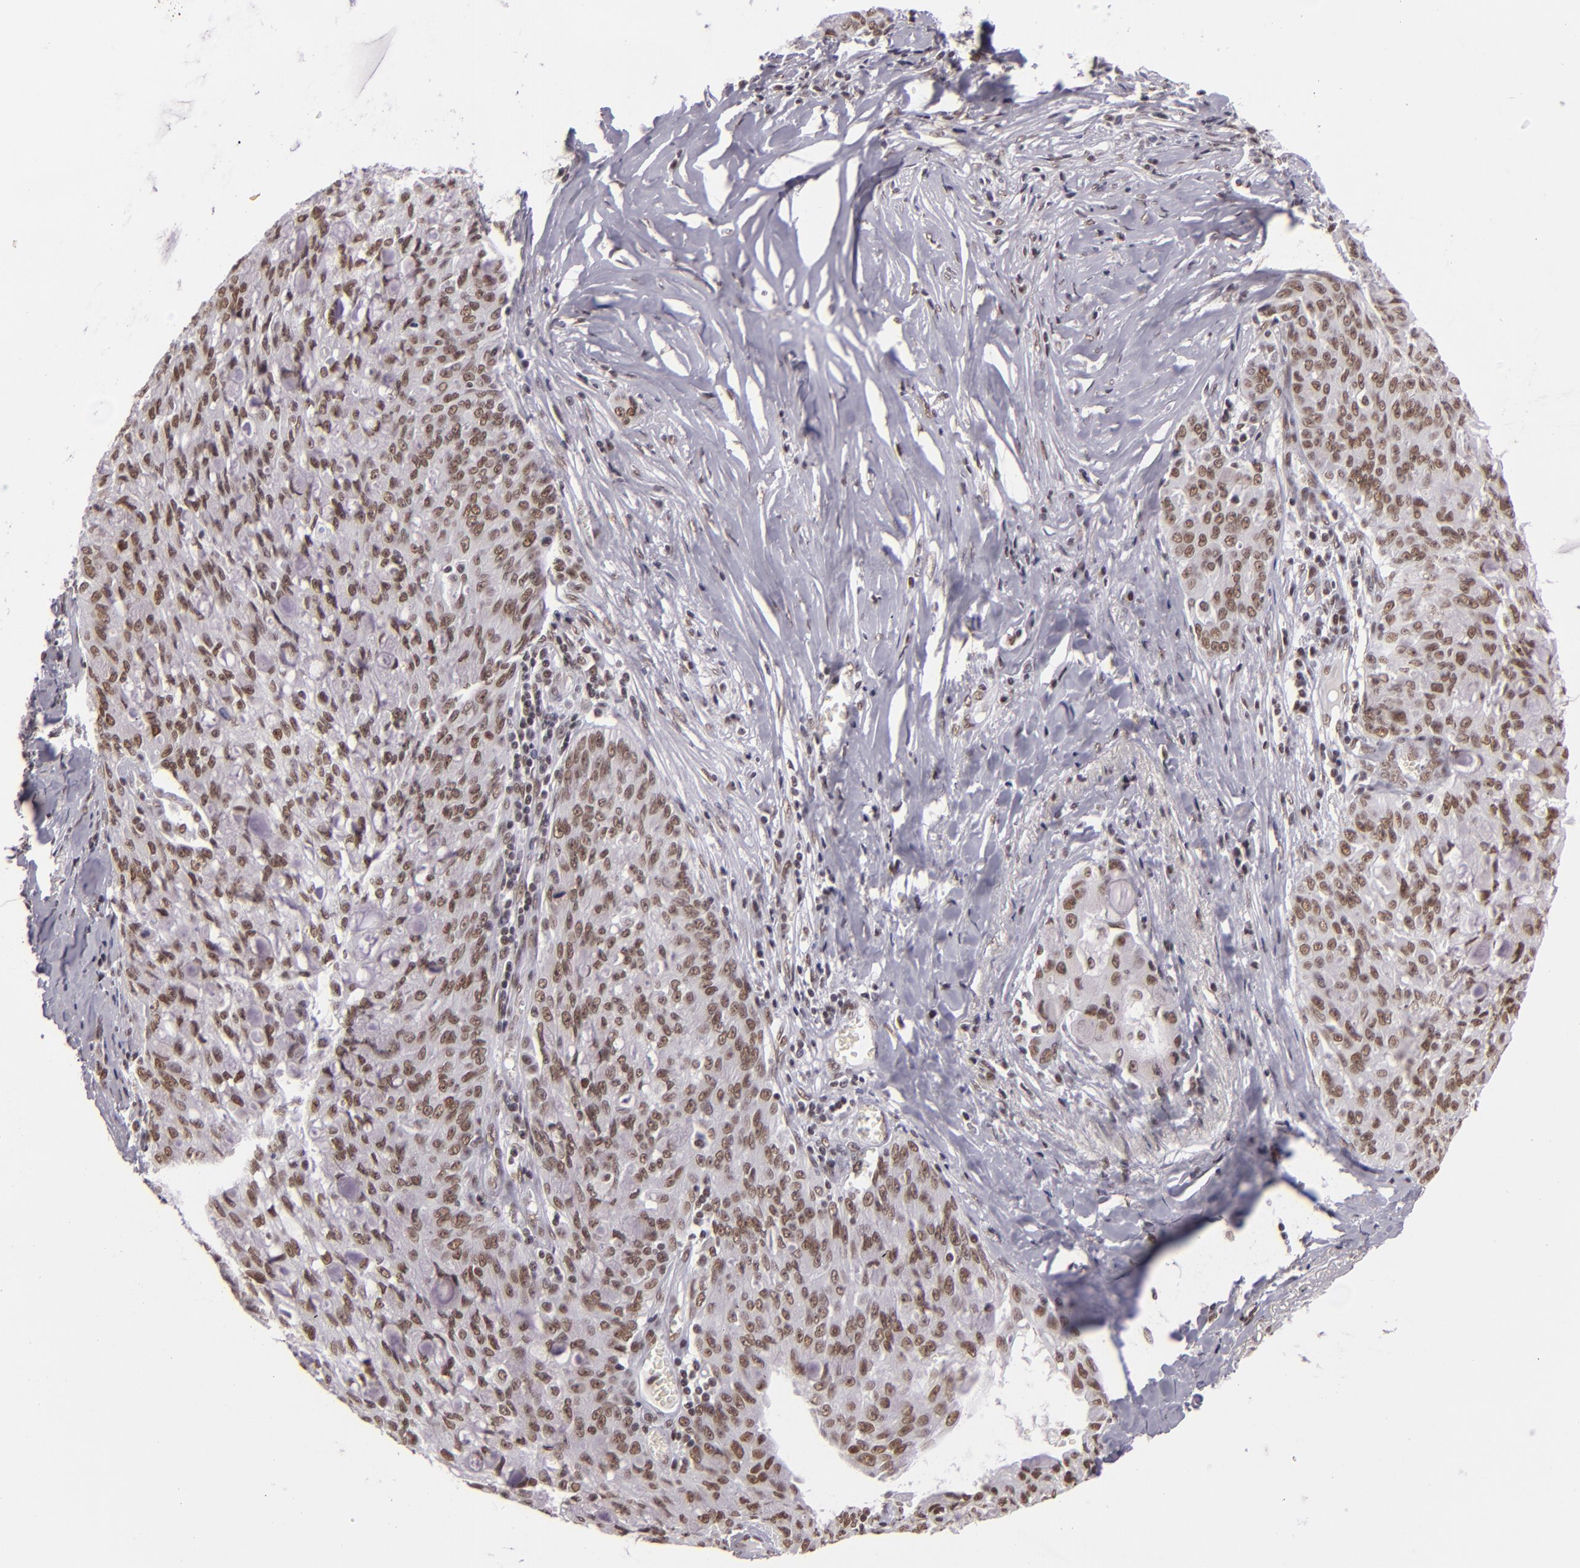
{"staining": {"intensity": "moderate", "quantity": ">75%", "location": "nuclear"}, "tissue": "lung cancer", "cell_type": "Tumor cells", "image_type": "cancer", "snomed": [{"axis": "morphology", "description": "Adenocarcinoma, NOS"}, {"axis": "topography", "description": "Lung"}], "caption": "A brown stain labels moderate nuclear positivity of a protein in lung adenocarcinoma tumor cells.", "gene": "BRD8", "patient": {"sex": "female", "age": 44}}